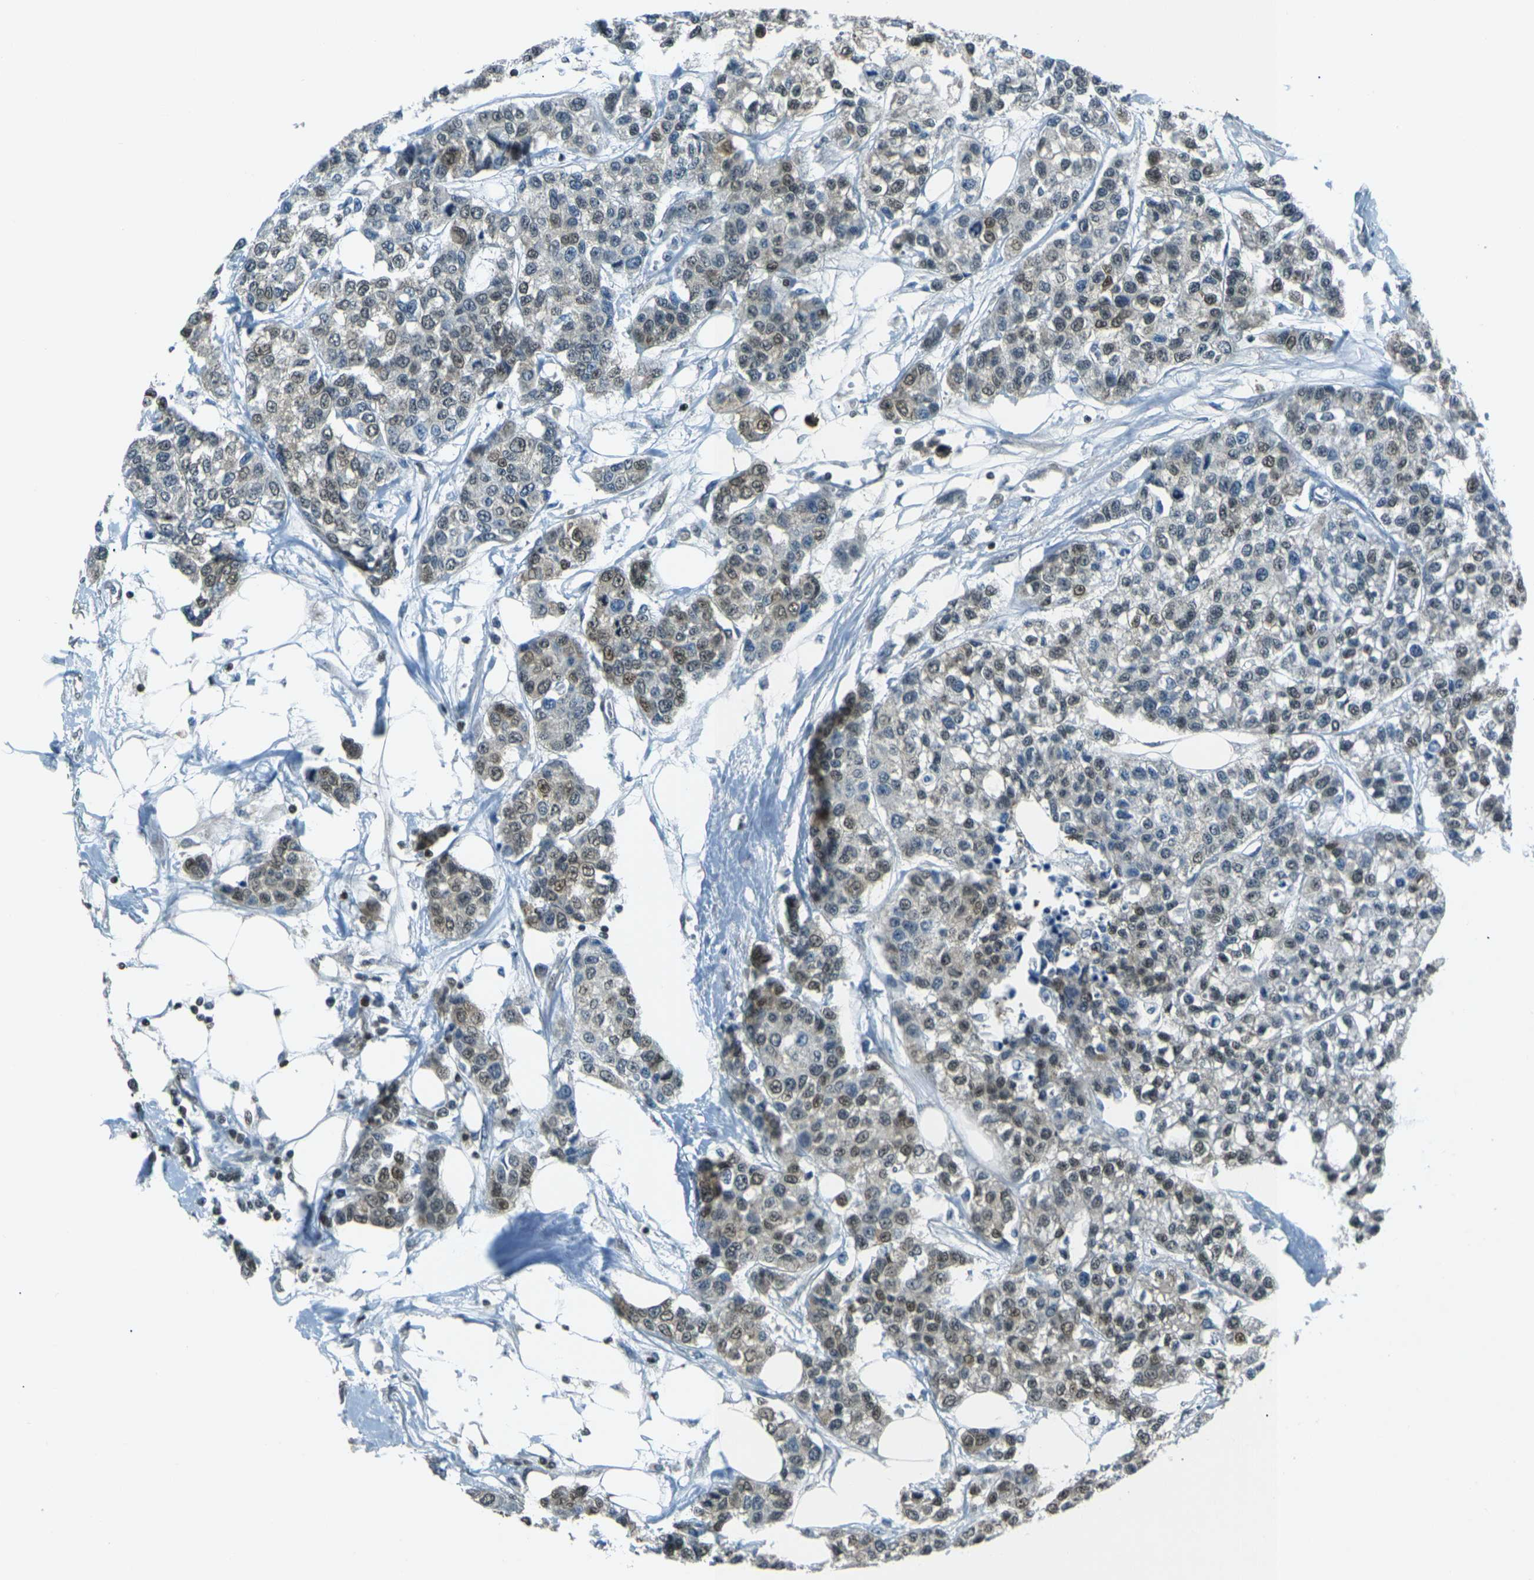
{"staining": {"intensity": "moderate", "quantity": "25%-75%", "location": "nuclear"}, "tissue": "breast cancer", "cell_type": "Tumor cells", "image_type": "cancer", "snomed": [{"axis": "morphology", "description": "Duct carcinoma"}, {"axis": "topography", "description": "Breast"}], "caption": "This photomicrograph shows breast cancer stained with immunohistochemistry (IHC) to label a protein in brown. The nuclear of tumor cells show moderate positivity for the protein. Nuclei are counter-stained blue.", "gene": "NHEJ1", "patient": {"sex": "female", "age": 51}}